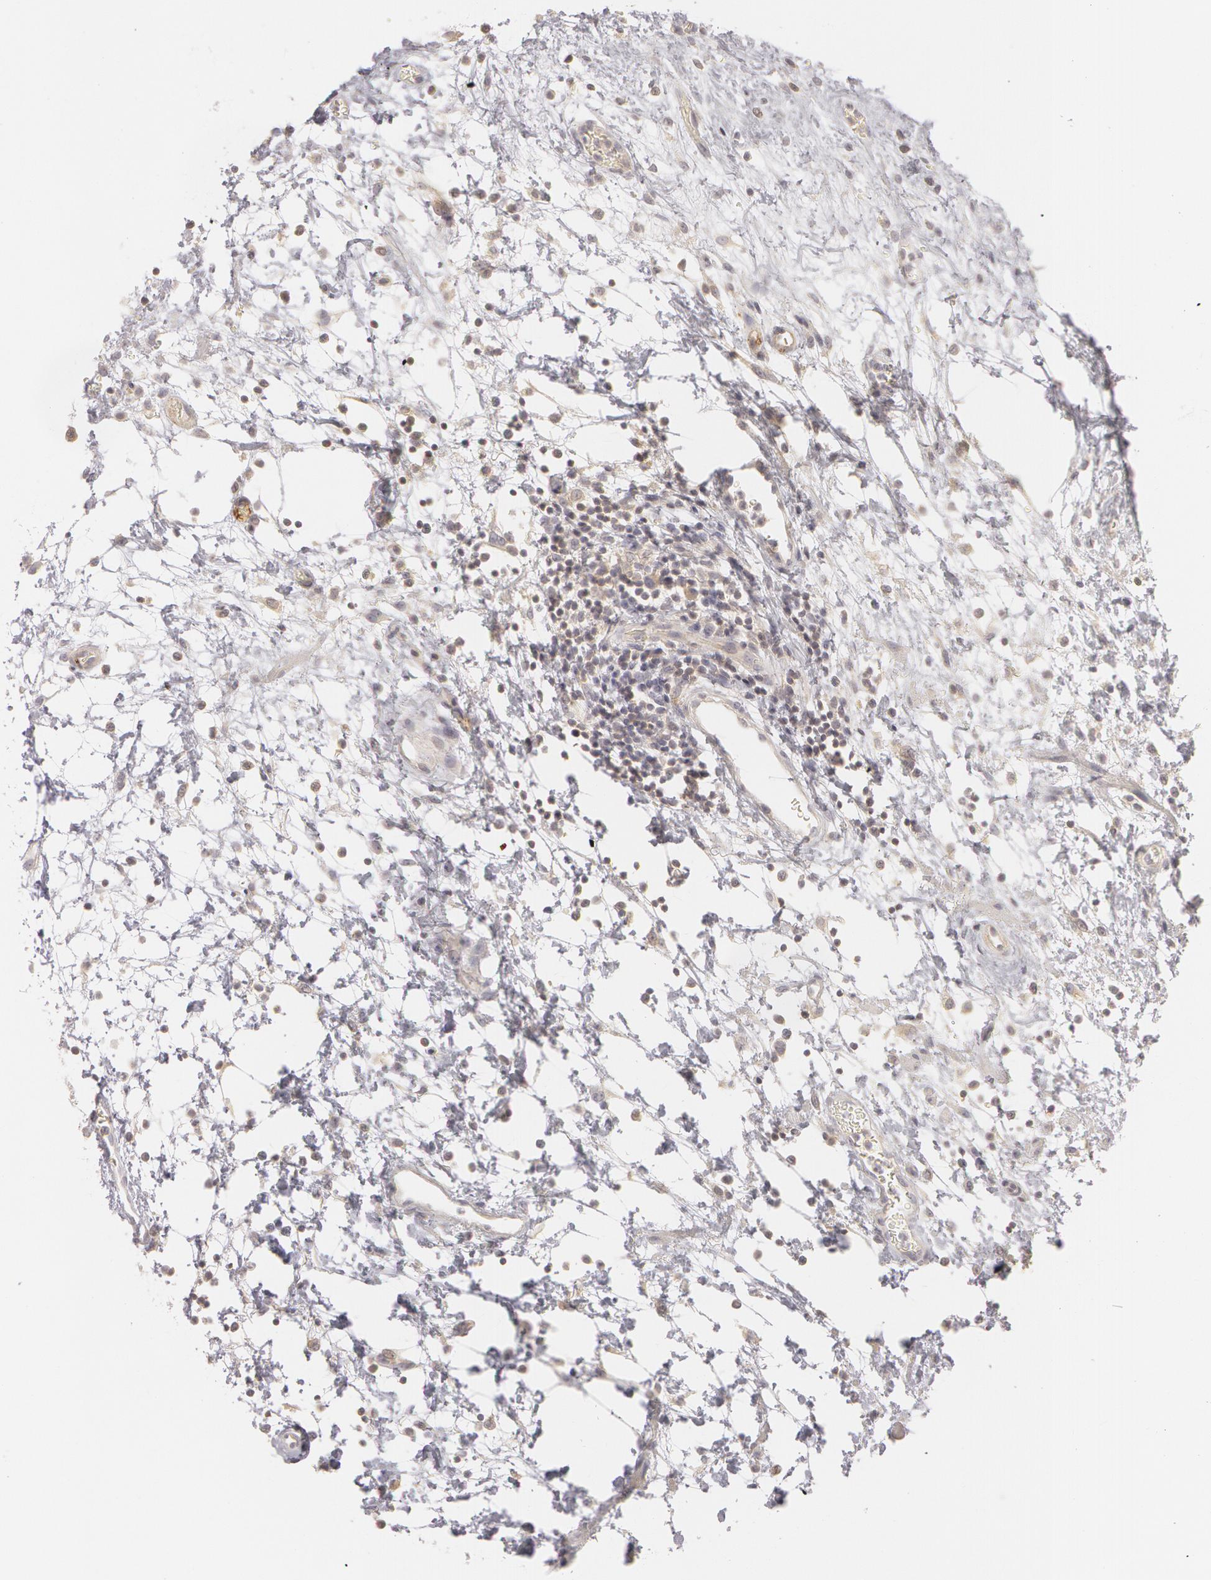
{"staining": {"intensity": "weak", "quantity": ">75%", "location": "cytoplasmic/membranous"}, "tissue": "urinary bladder", "cell_type": "Urothelial cells", "image_type": "normal", "snomed": [{"axis": "morphology", "description": "Normal tissue, NOS"}, {"axis": "topography", "description": "Smooth muscle"}, {"axis": "topography", "description": "Urinary bladder"}], "caption": "An IHC photomicrograph of benign tissue is shown. Protein staining in brown shows weak cytoplasmic/membranous positivity in urinary bladder within urothelial cells.", "gene": "RALGAPA1", "patient": {"sex": "male", "age": 35}}